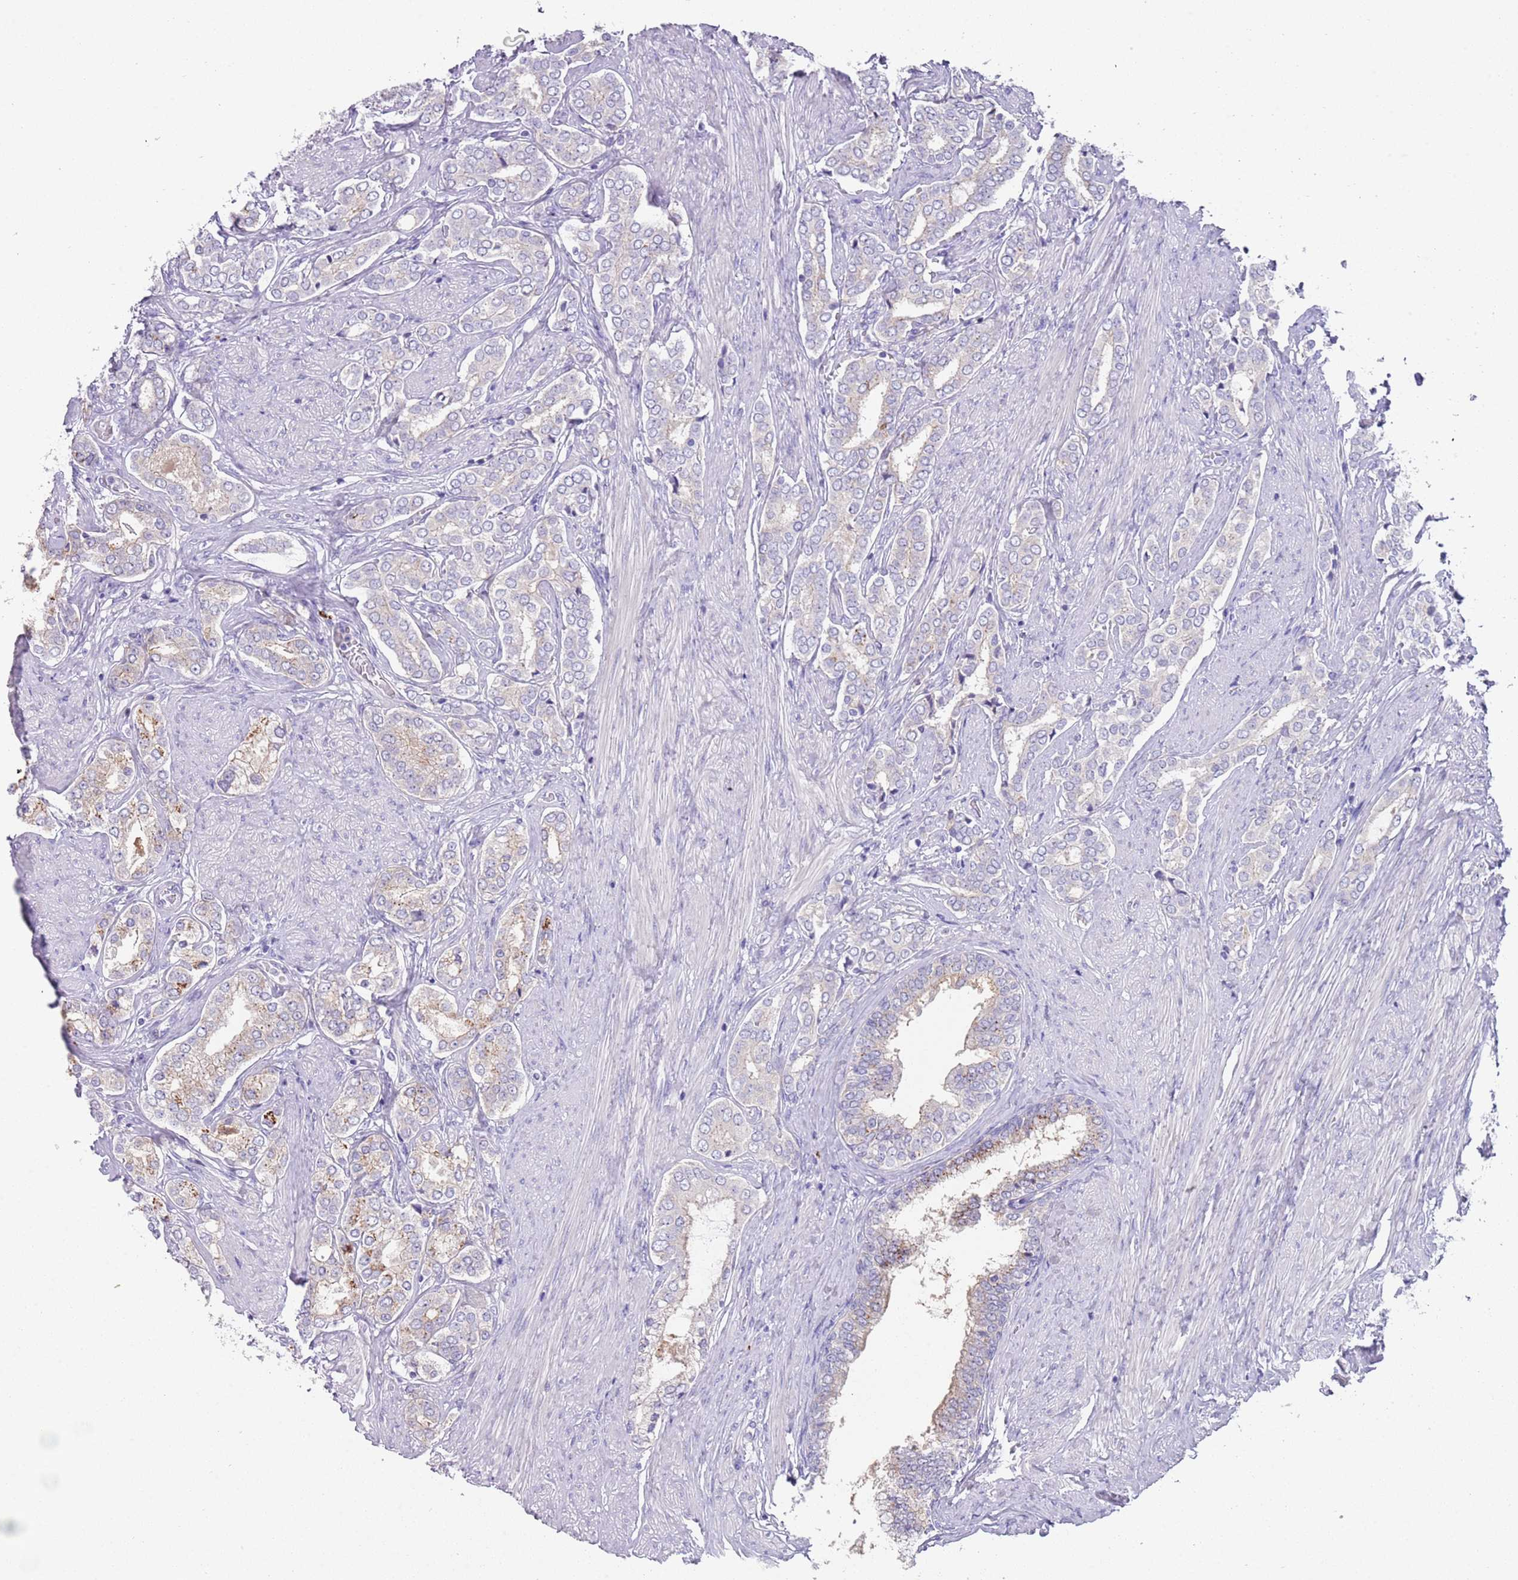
{"staining": {"intensity": "moderate", "quantity": "25%-75%", "location": "cytoplasmic/membranous"}, "tissue": "prostate cancer", "cell_type": "Tumor cells", "image_type": "cancer", "snomed": [{"axis": "morphology", "description": "Adenocarcinoma, High grade"}, {"axis": "topography", "description": "Prostate"}], "caption": "There is medium levels of moderate cytoplasmic/membranous staining in tumor cells of adenocarcinoma (high-grade) (prostate), as demonstrated by immunohistochemical staining (brown color).", "gene": "C2CD3", "patient": {"sex": "male", "age": 71}}